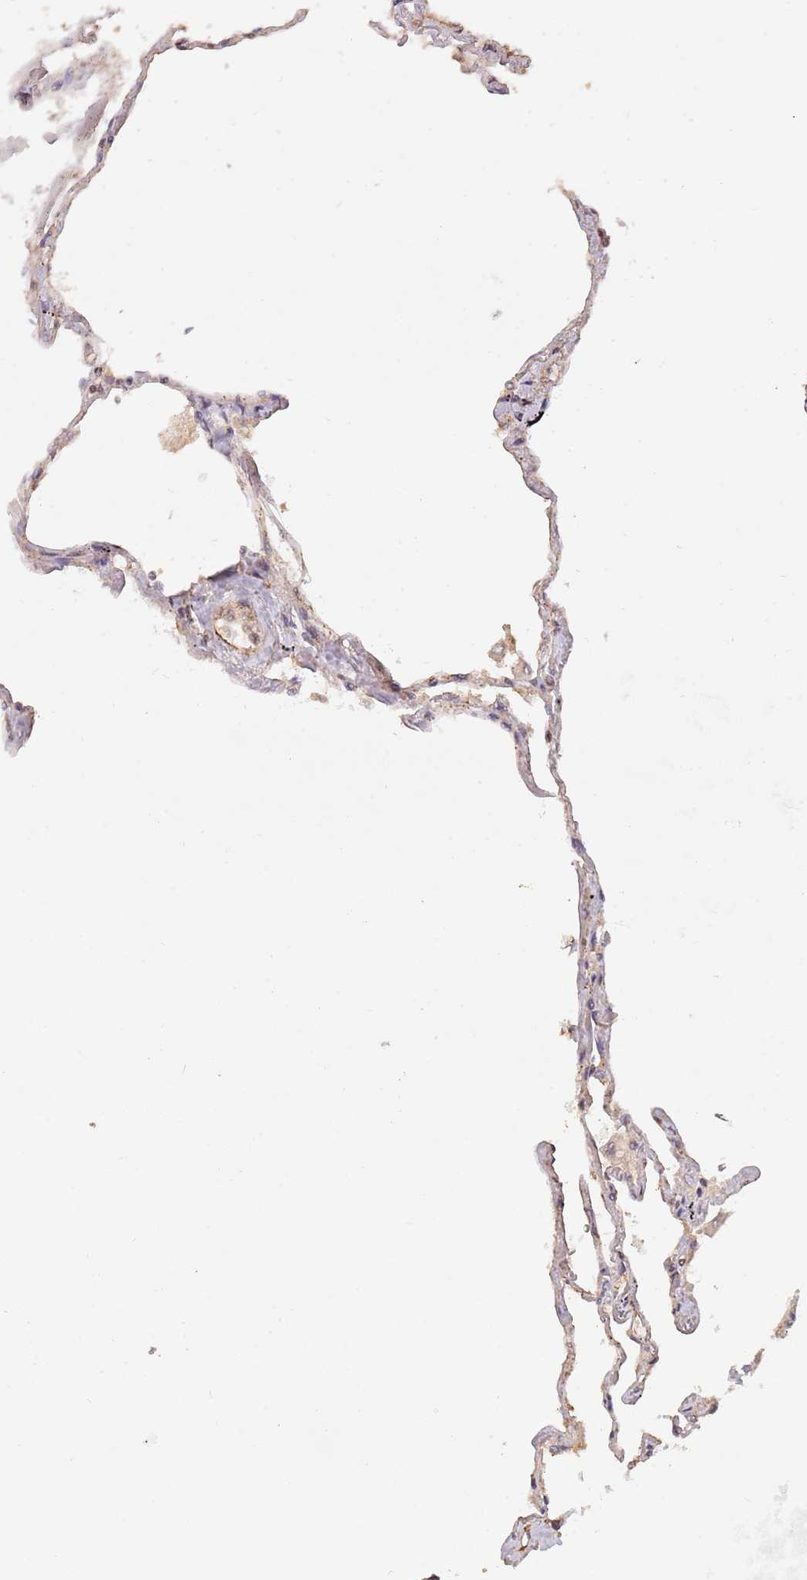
{"staining": {"intensity": "moderate", "quantity": "25%-75%", "location": "nuclear"}, "tissue": "lung", "cell_type": "Alveolar cells", "image_type": "normal", "snomed": [{"axis": "morphology", "description": "Normal tissue, NOS"}, {"axis": "topography", "description": "Lung"}], "caption": "A medium amount of moderate nuclear staining is seen in approximately 25%-75% of alveolar cells in benign lung.", "gene": "RFXANK", "patient": {"sex": "female", "age": 67}}